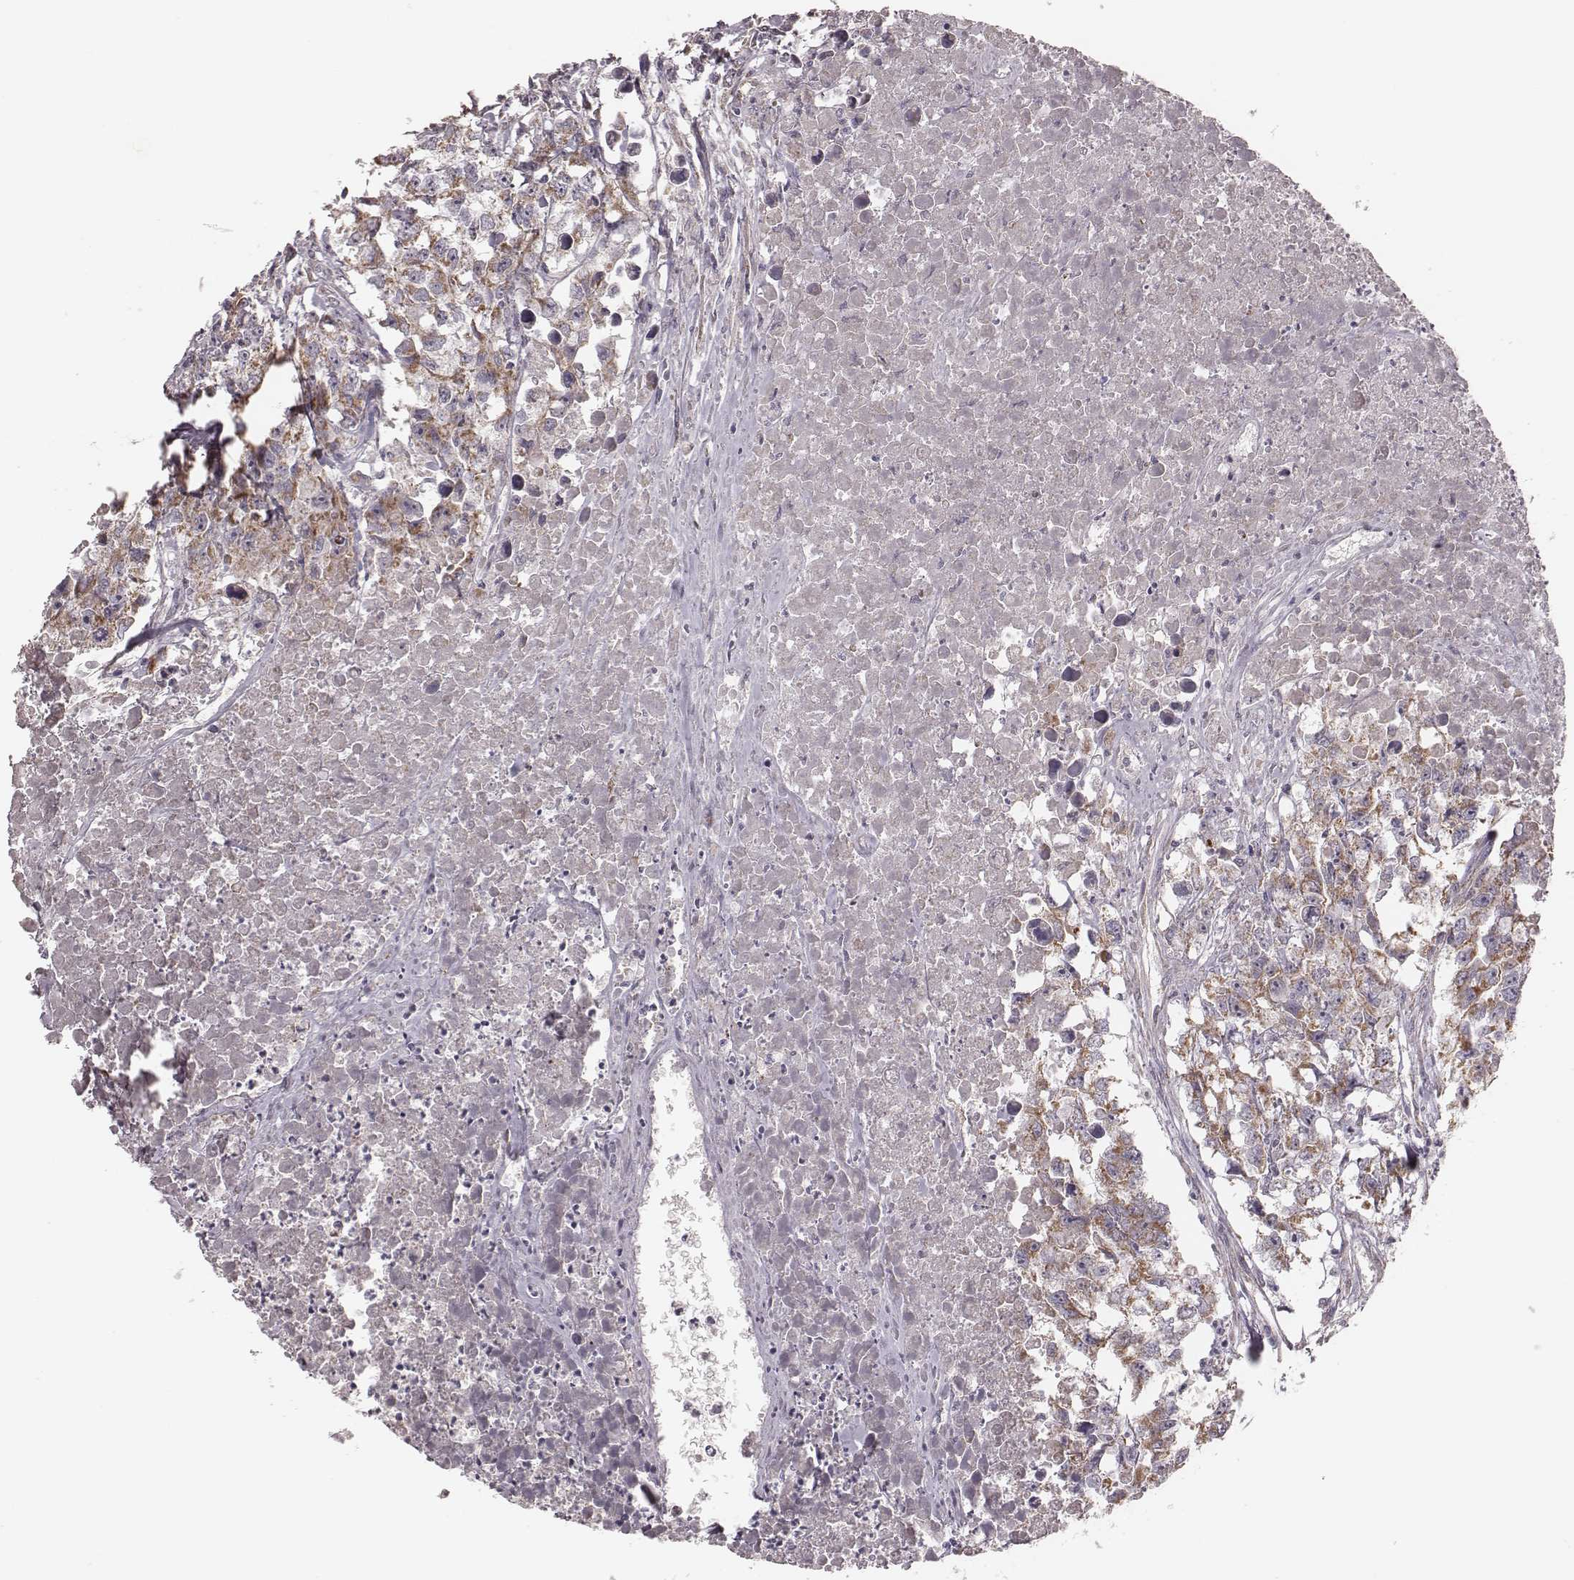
{"staining": {"intensity": "moderate", "quantity": "<25%", "location": "cytoplasmic/membranous"}, "tissue": "testis cancer", "cell_type": "Tumor cells", "image_type": "cancer", "snomed": [{"axis": "morphology", "description": "Carcinoma, Embryonal, NOS"}, {"axis": "morphology", "description": "Teratoma, malignant, NOS"}, {"axis": "topography", "description": "Testis"}], "caption": "Immunohistochemical staining of teratoma (malignant) (testis) shows low levels of moderate cytoplasmic/membranous protein staining in approximately <25% of tumor cells.", "gene": "MRPS27", "patient": {"sex": "male", "age": 44}}